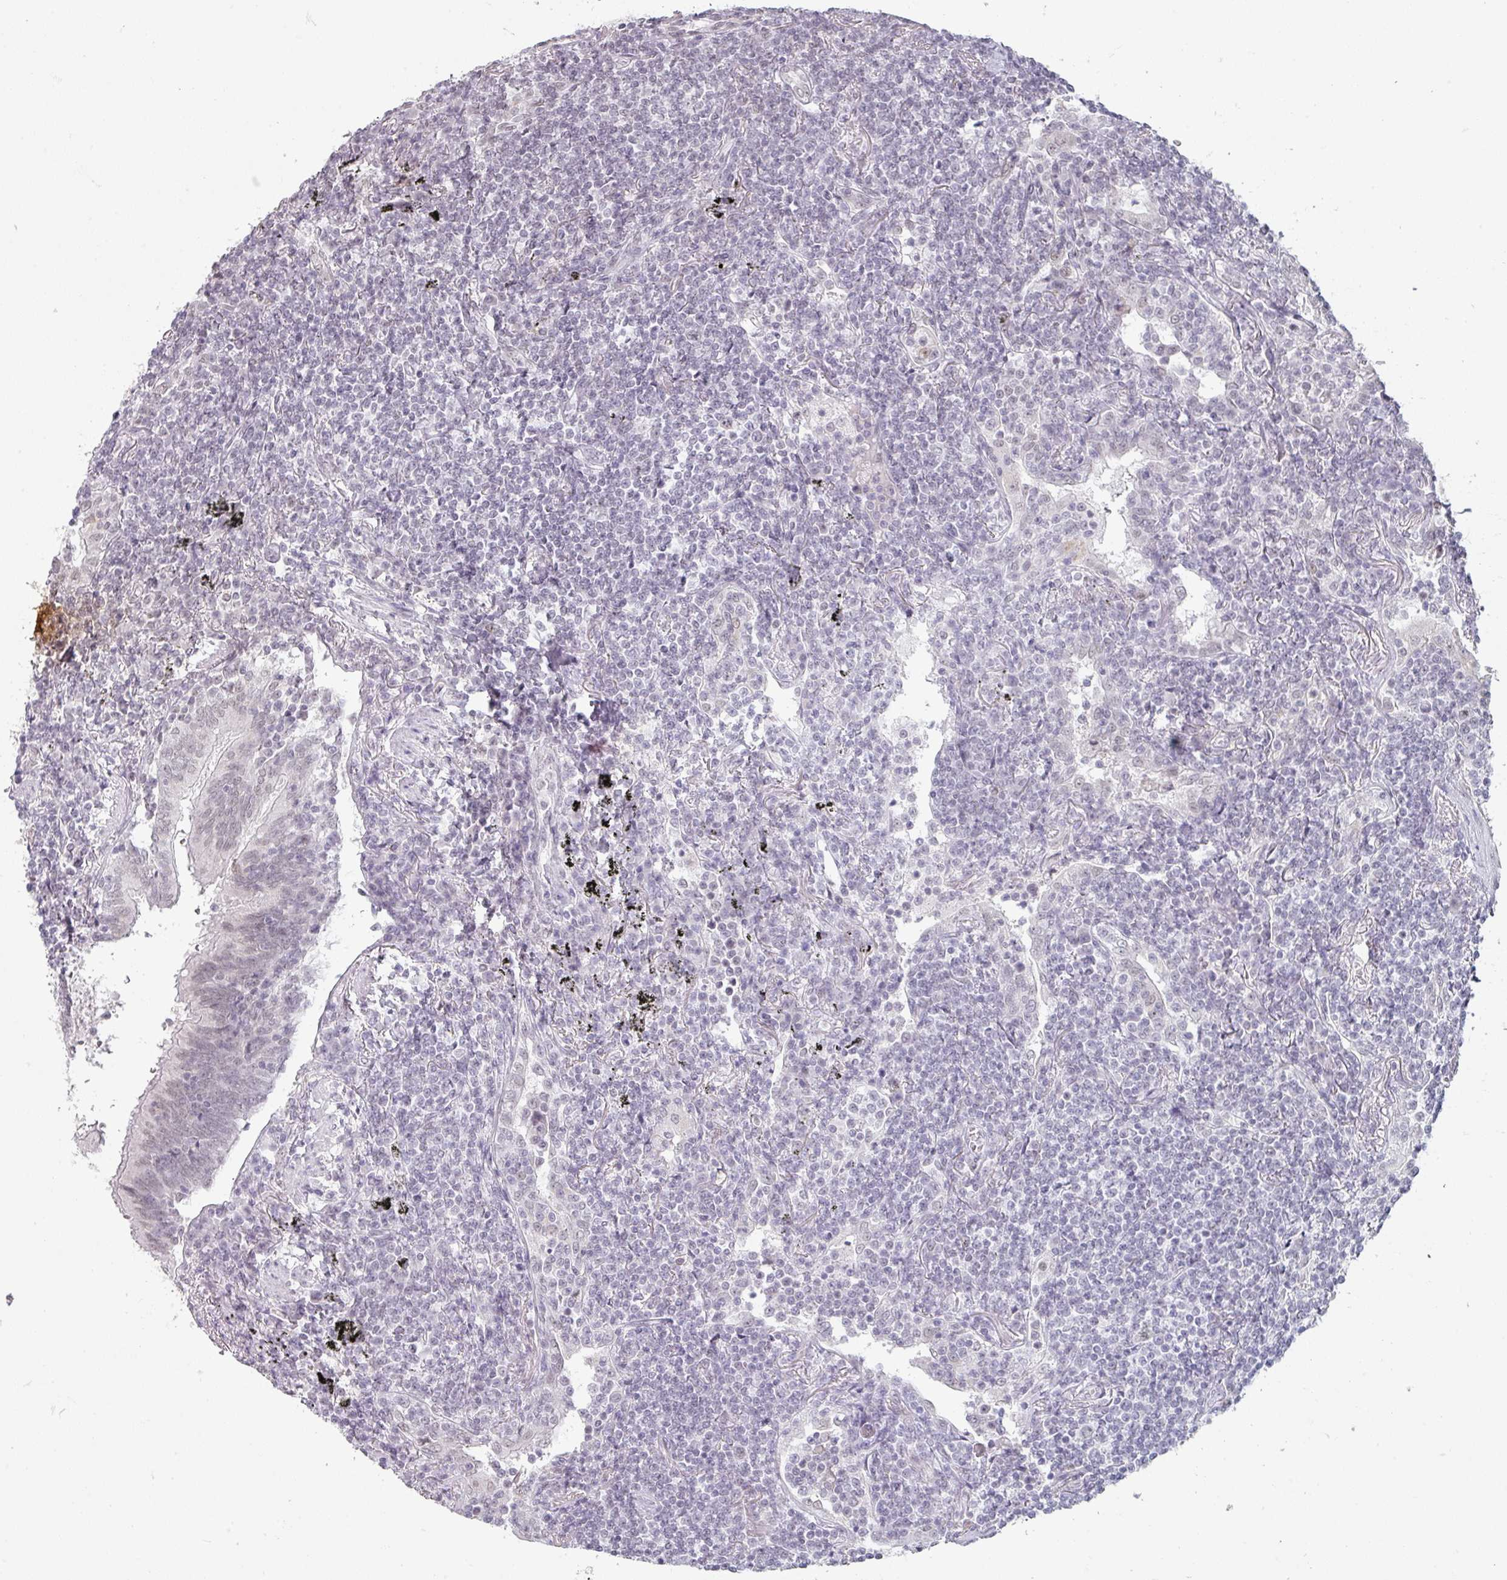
{"staining": {"intensity": "negative", "quantity": "none", "location": "none"}, "tissue": "lymphoma", "cell_type": "Tumor cells", "image_type": "cancer", "snomed": [{"axis": "morphology", "description": "Malignant lymphoma, non-Hodgkin's type, Low grade"}, {"axis": "topography", "description": "Lung"}], "caption": "High magnification brightfield microscopy of lymphoma stained with DAB (brown) and counterstained with hematoxylin (blue): tumor cells show no significant positivity.", "gene": "SPRR1A", "patient": {"sex": "female", "age": 71}}